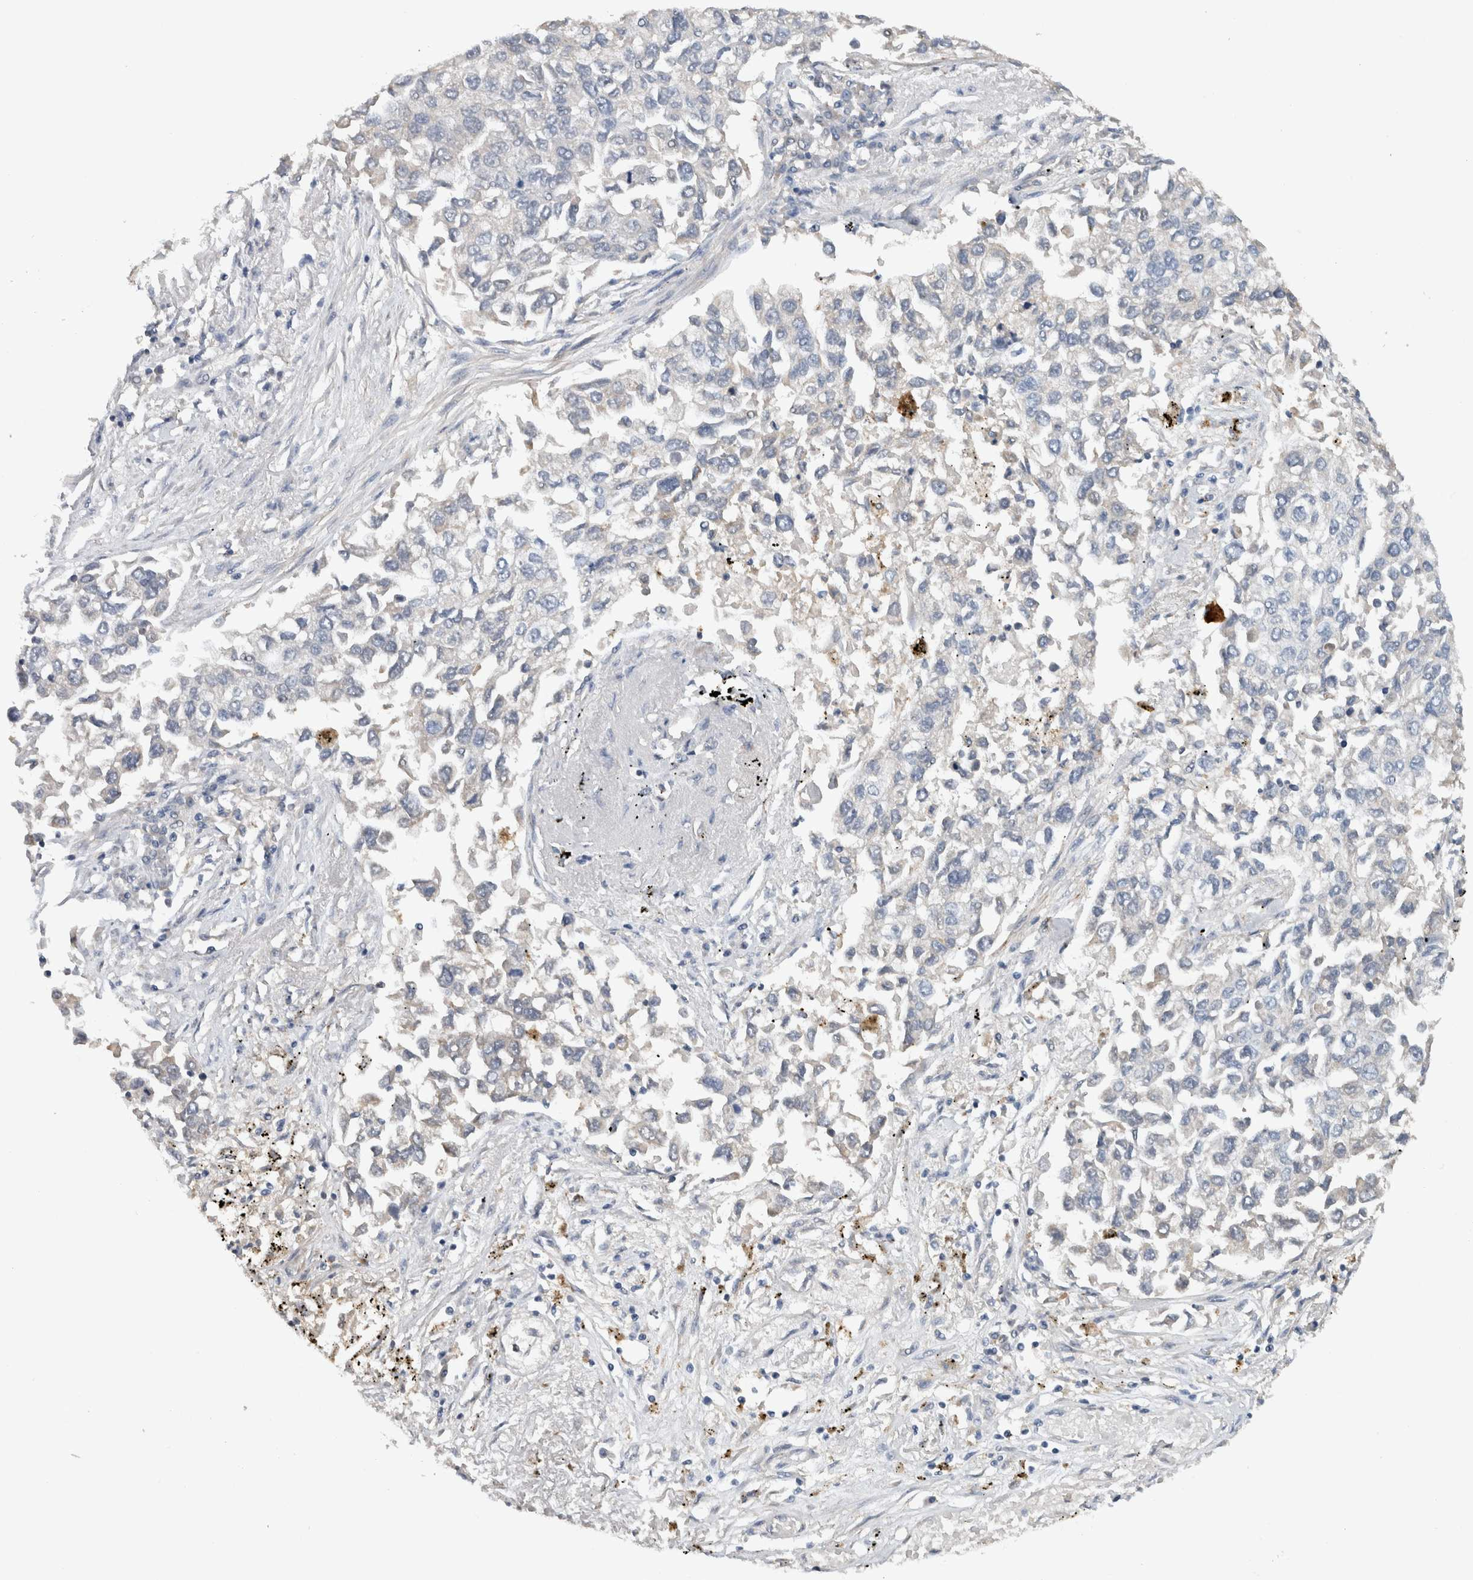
{"staining": {"intensity": "negative", "quantity": "none", "location": "none"}, "tissue": "lung cancer", "cell_type": "Tumor cells", "image_type": "cancer", "snomed": [{"axis": "morphology", "description": "Inflammation, NOS"}, {"axis": "morphology", "description": "Adenocarcinoma, NOS"}, {"axis": "topography", "description": "Lung"}], "caption": "Tumor cells show no significant protein positivity in lung cancer. Nuclei are stained in blue.", "gene": "HEXD", "patient": {"sex": "male", "age": 63}}